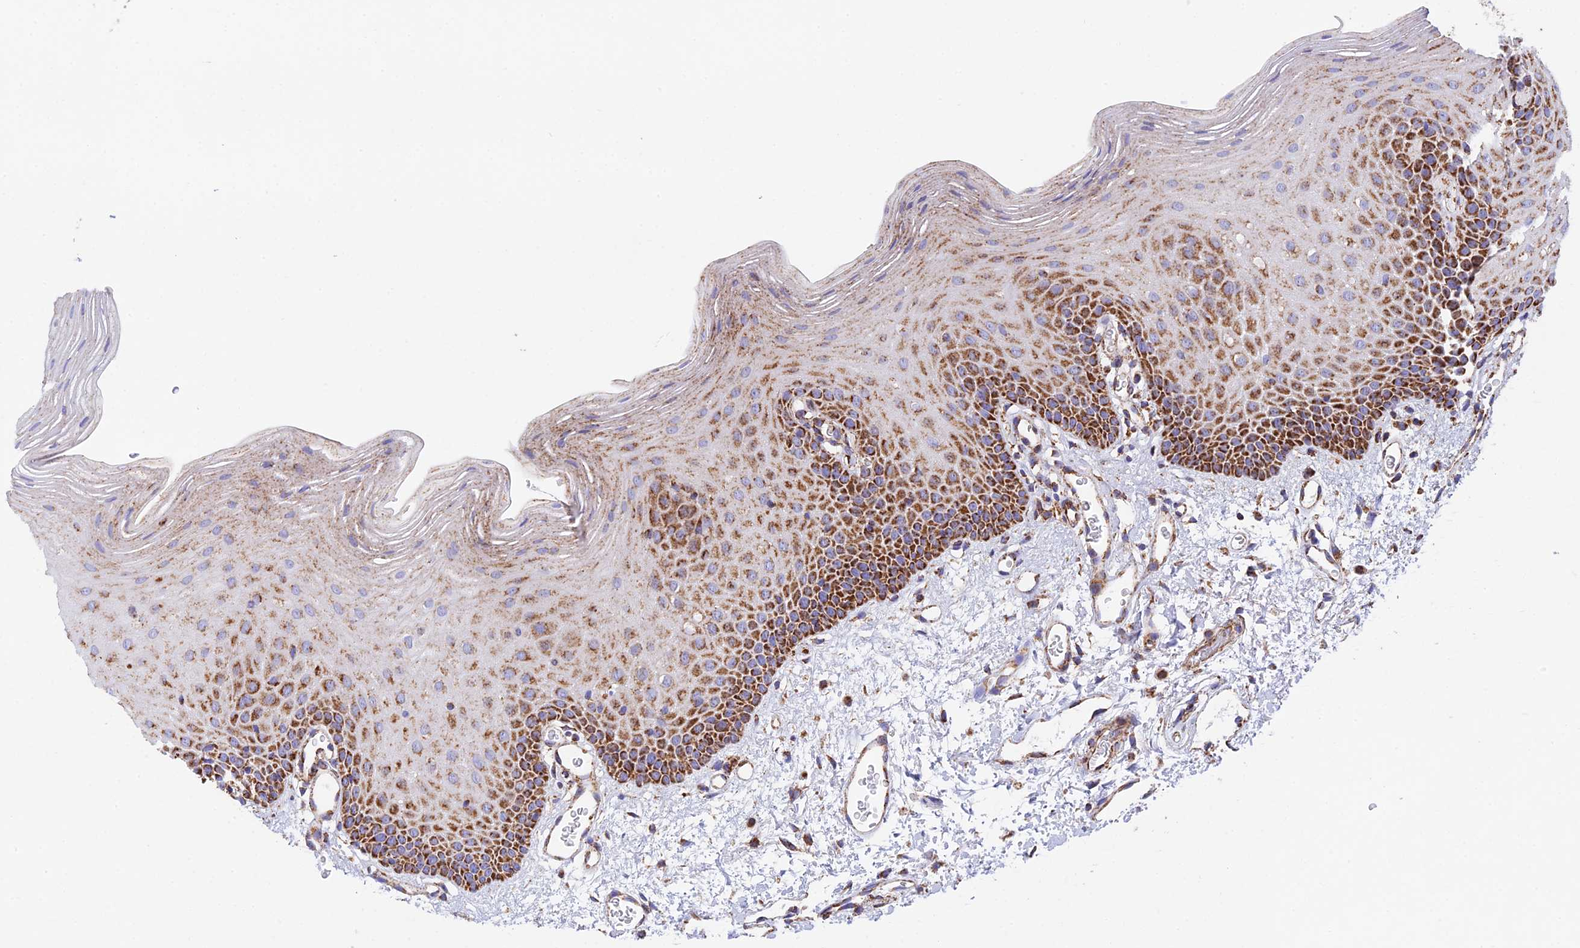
{"staining": {"intensity": "strong", "quantity": "25%-75%", "location": "cytoplasmic/membranous"}, "tissue": "oral mucosa", "cell_type": "Squamous epithelial cells", "image_type": "normal", "snomed": [{"axis": "morphology", "description": "Normal tissue, NOS"}, {"axis": "topography", "description": "Oral tissue"}], "caption": "Protein analysis of benign oral mucosa demonstrates strong cytoplasmic/membranous positivity in approximately 25%-75% of squamous epithelial cells.", "gene": "CHCHD3", "patient": {"sex": "female", "age": 70}}